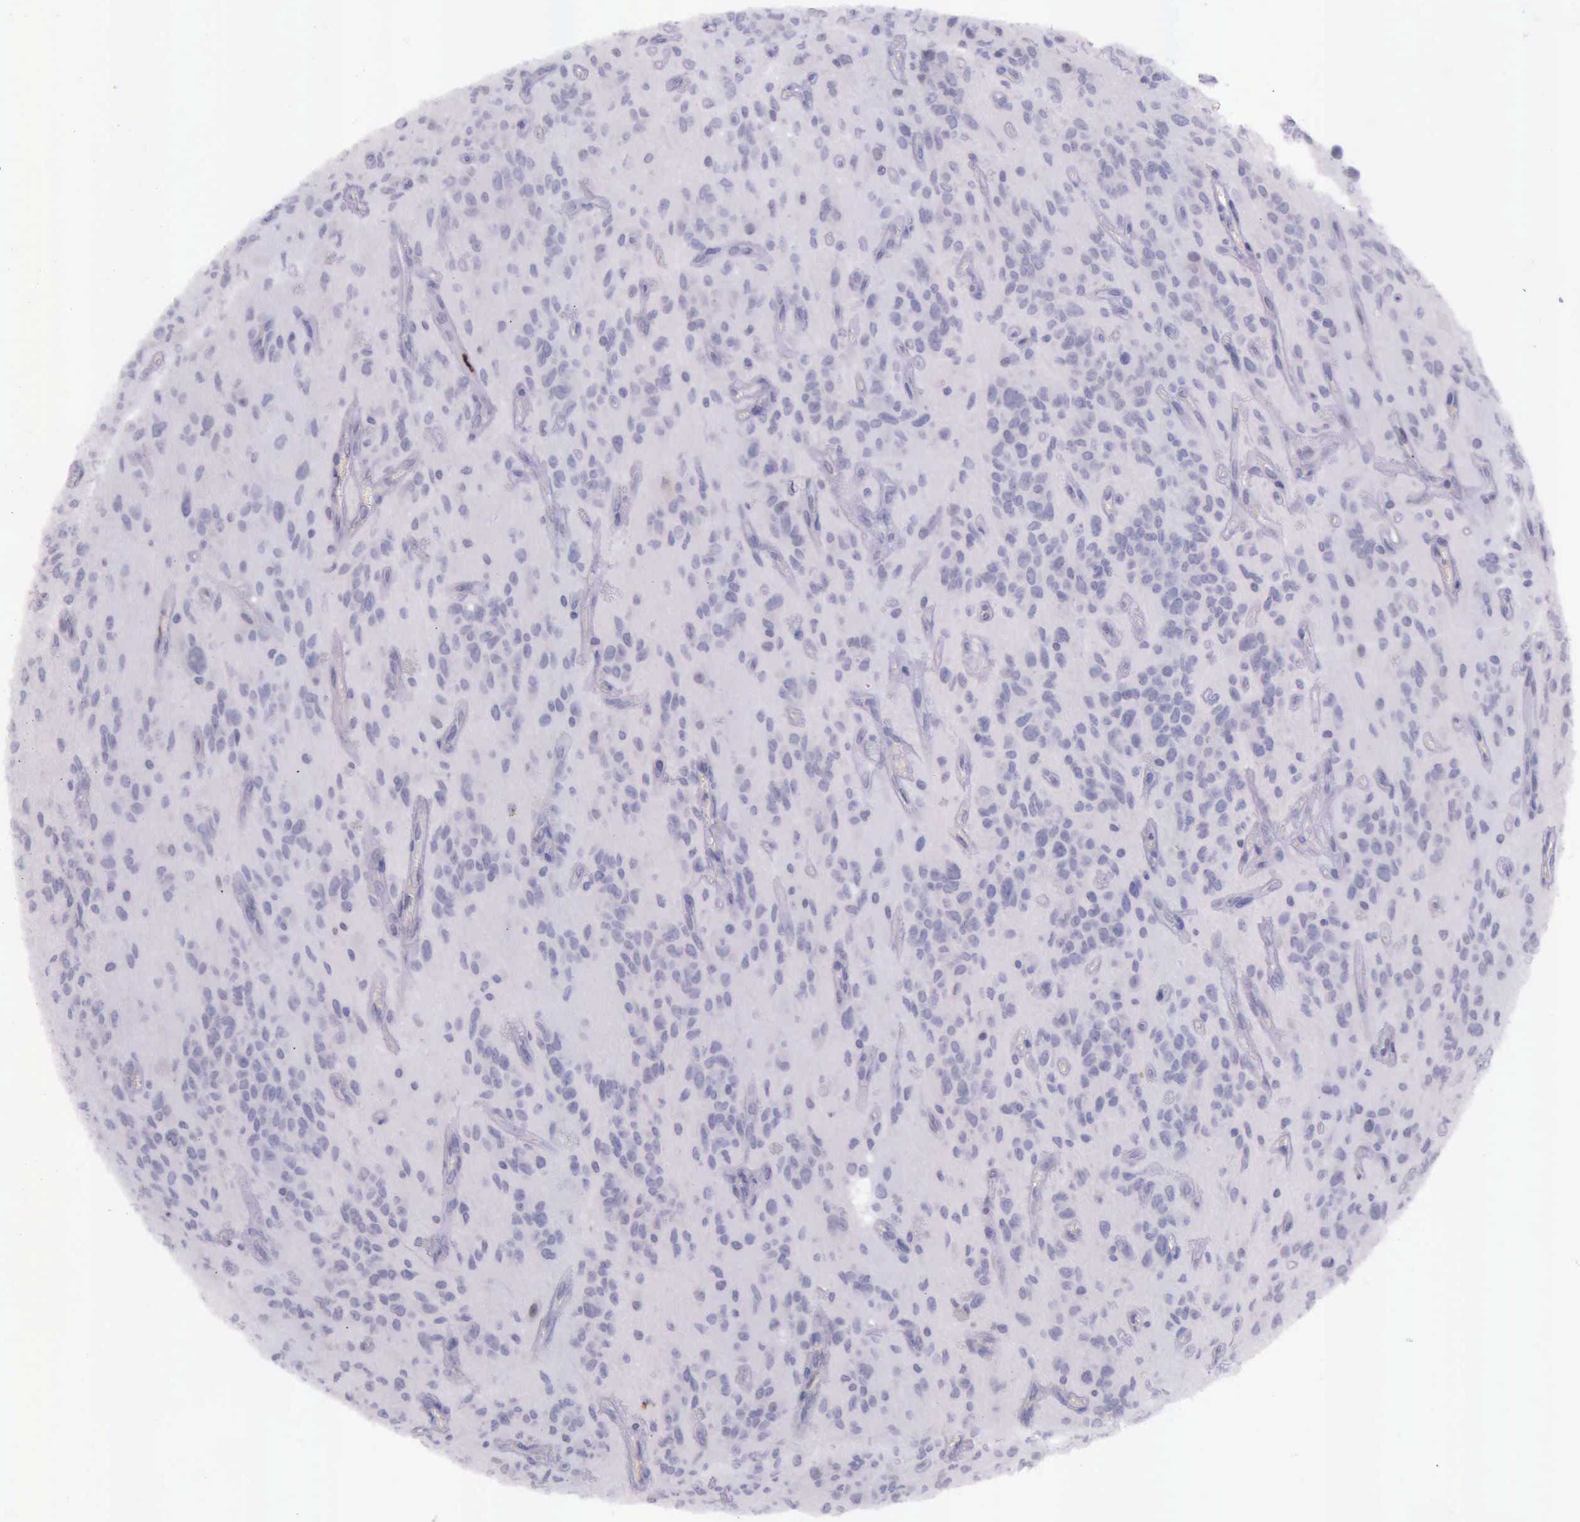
{"staining": {"intensity": "negative", "quantity": "none", "location": "none"}, "tissue": "glioma", "cell_type": "Tumor cells", "image_type": "cancer", "snomed": [{"axis": "morphology", "description": "Glioma, malignant, Low grade"}, {"axis": "topography", "description": "Brain"}], "caption": "Immunohistochemistry (IHC) histopathology image of human glioma stained for a protein (brown), which demonstrates no staining in tumor cells. Brightfield microscopy of IHC stained with DAB (3,3'-diaminobenzidine) (brown) and hematoxylin (blue), captured at high magnification.", "gene": "PARP1", "patient": {"sex": "female", "age": 15}}